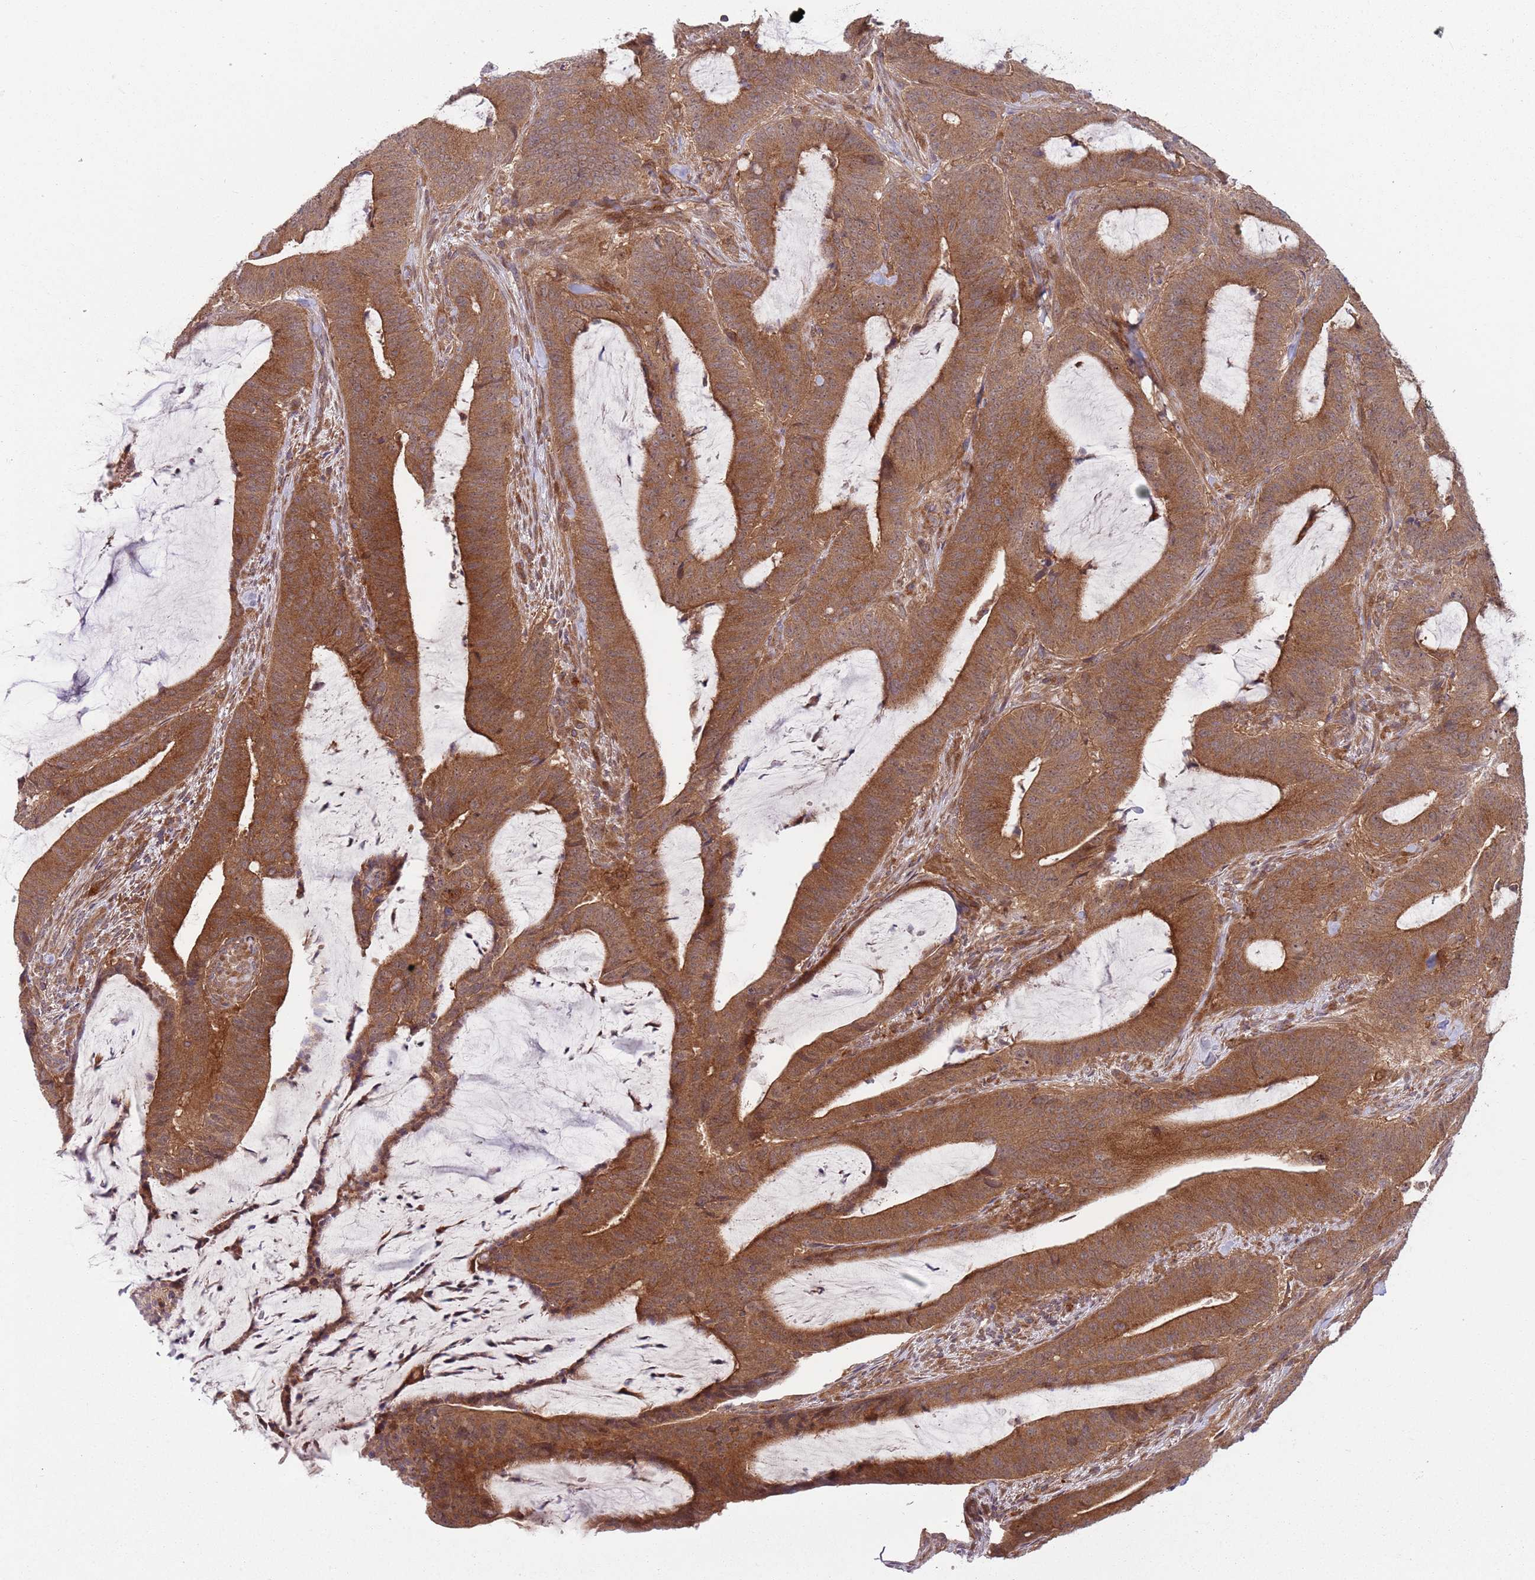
{"staining": {"intensity": "moderate", "quantity": ">75%", "location": "cytoplasmic/membranous"}, "tissue": "colorectal cancer", "cell_type": "Tumor cells", "image_type": "cancer", "snomed": [{"axis": "morphology", "description": "Adenocarcinoma, NOS"}, {"axis": "topography", "description": "Colon"}], "caption": "Human adenocarcinoma (colorectal) stained for a protein (brown) demonstrates moderate cytoplasmic/membranous positive positivity in approximately >75% of tumor cells.", "gene": "GGA1", "patient": {"sex": "female", "age": 43}}